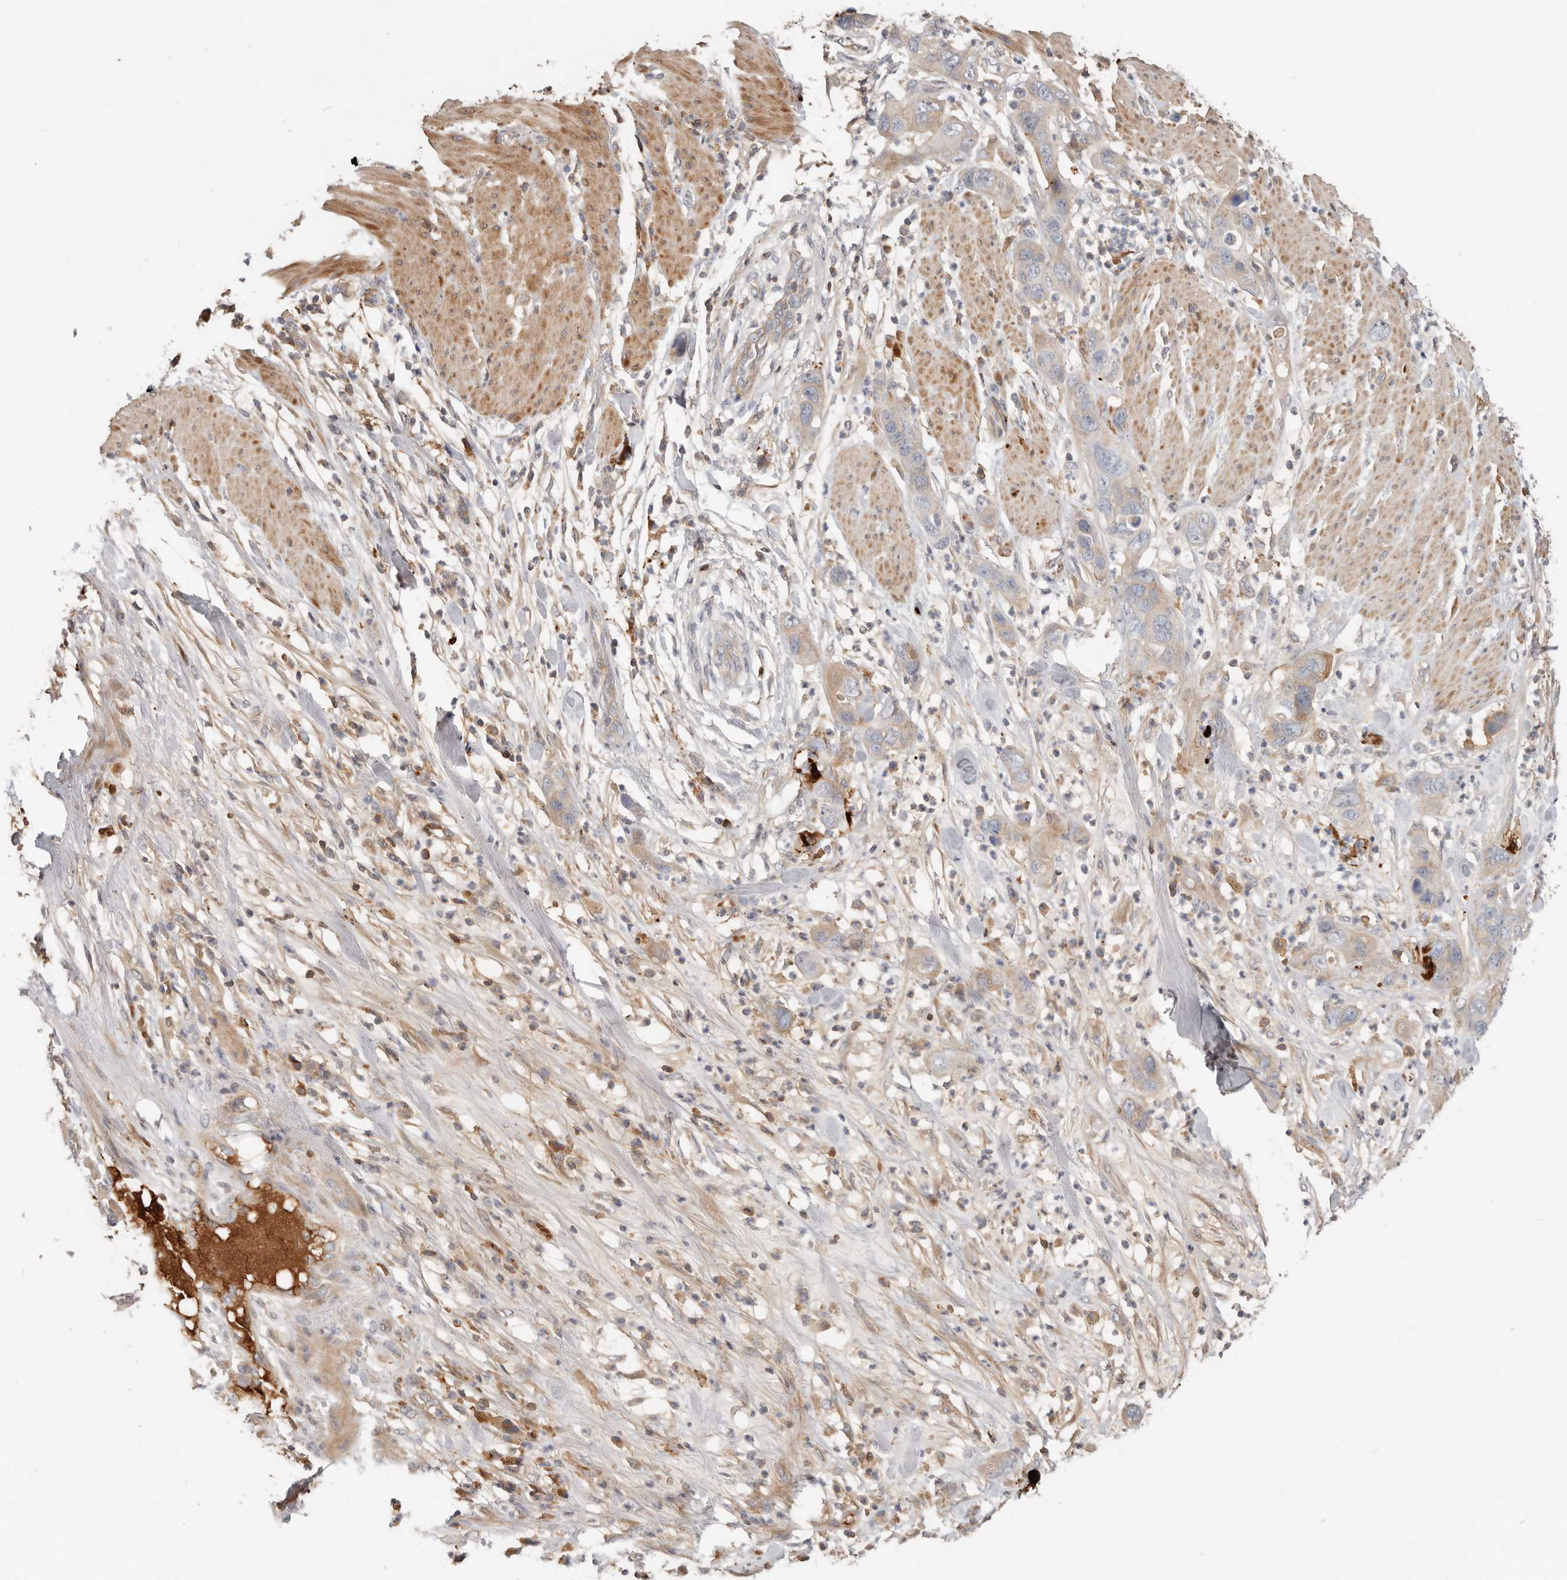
{"staining": {"intensity": "weak", "quantity": "<25%", "location": "cytoplasmic/membranous"}, "tissue": "pancreatic cancer", "cell_type": "Tumor cells", "image_type": "cancer", "snomed": [{"axis": "morphology", "description": "Adenocarcinoma, NOS"}, {"axis": "topography", "description": "Pancreas"}], "caption": "There is no significant positivity in tumor cells of pancreatic cancer.", "gene": "MTFR2", "patient": {"sex": "female", "age": 71}}